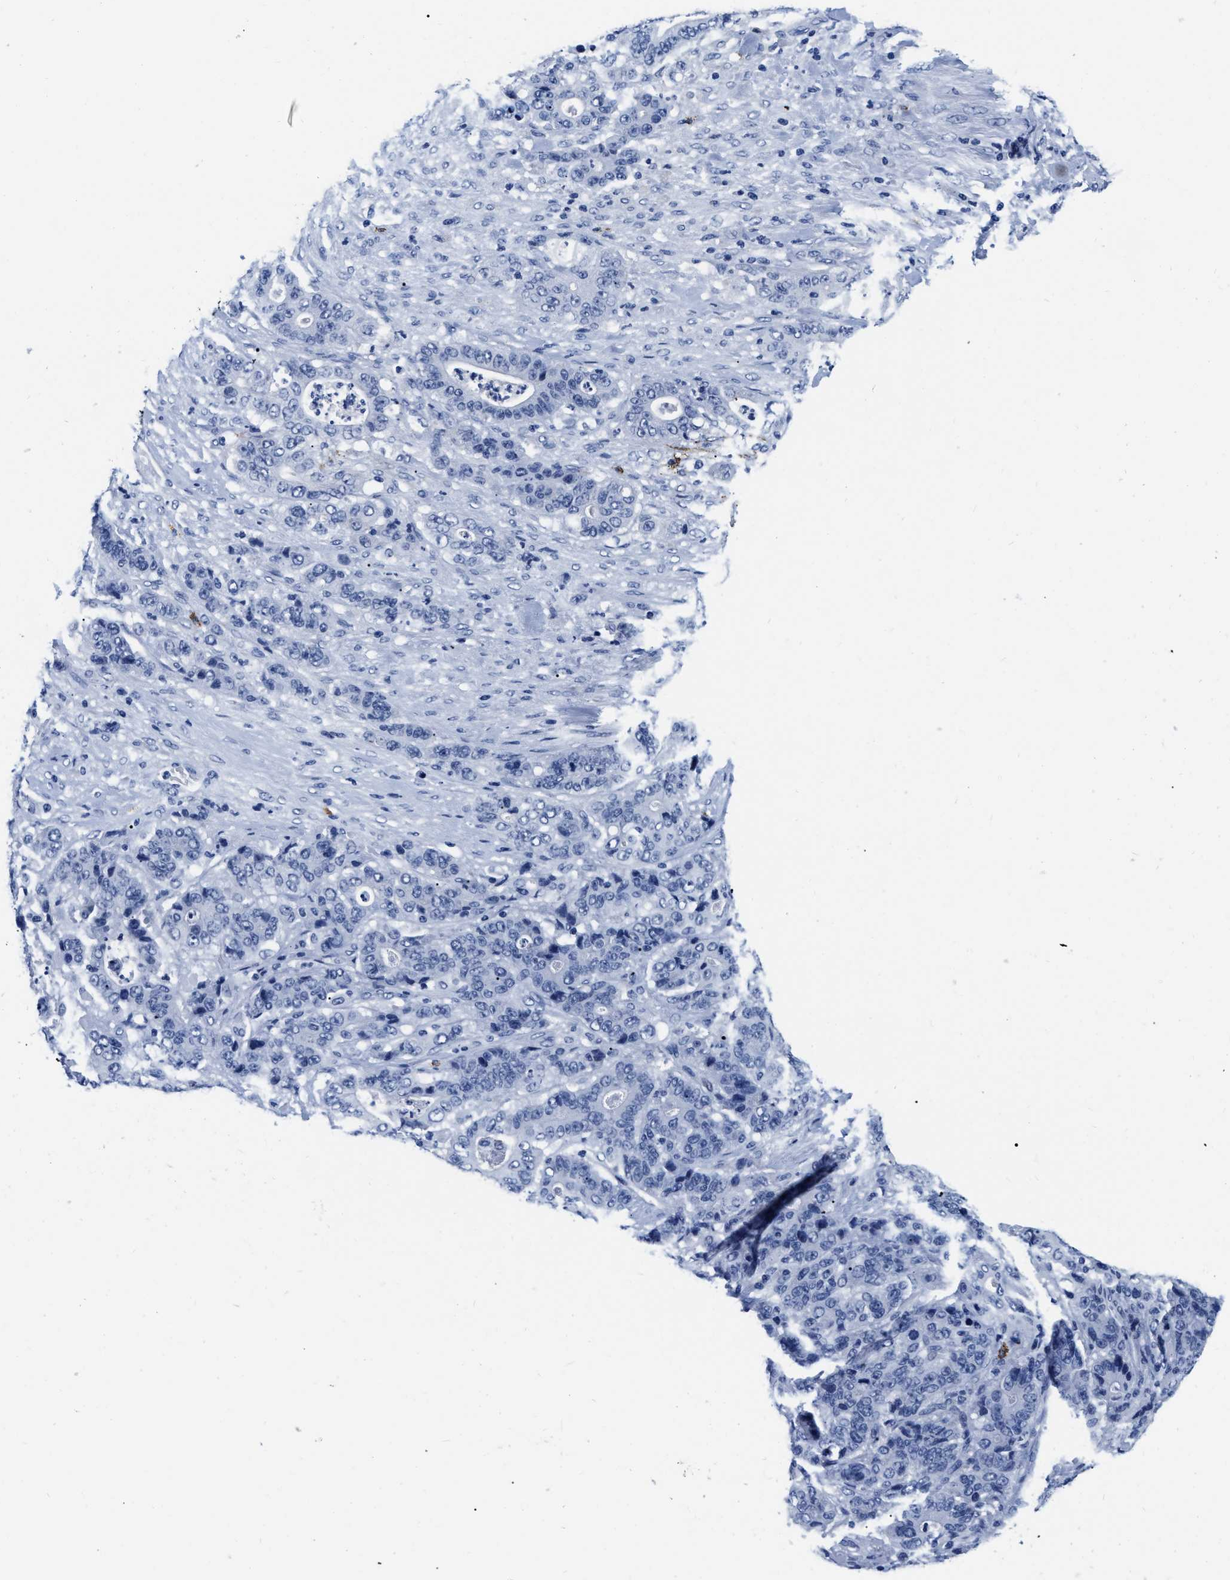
{"staining": {"intensity": "negative", "quantity": "none", "location": "none"}, "tissue": "stomach cancer", "cell_type": "Tumor cells", "image_type": "cancer", "snomed": [{"axis": "morphology", "description": "Adenocarcinoma, NOS"}, {"axis": "topography", "description": "Stomach"}], "caption": "DAB immunohistochemical staining of stomach cancer shows no significant staining in tumor cells.", "gene": "CER1", "patient": {"sex": "female", "age": 73}}